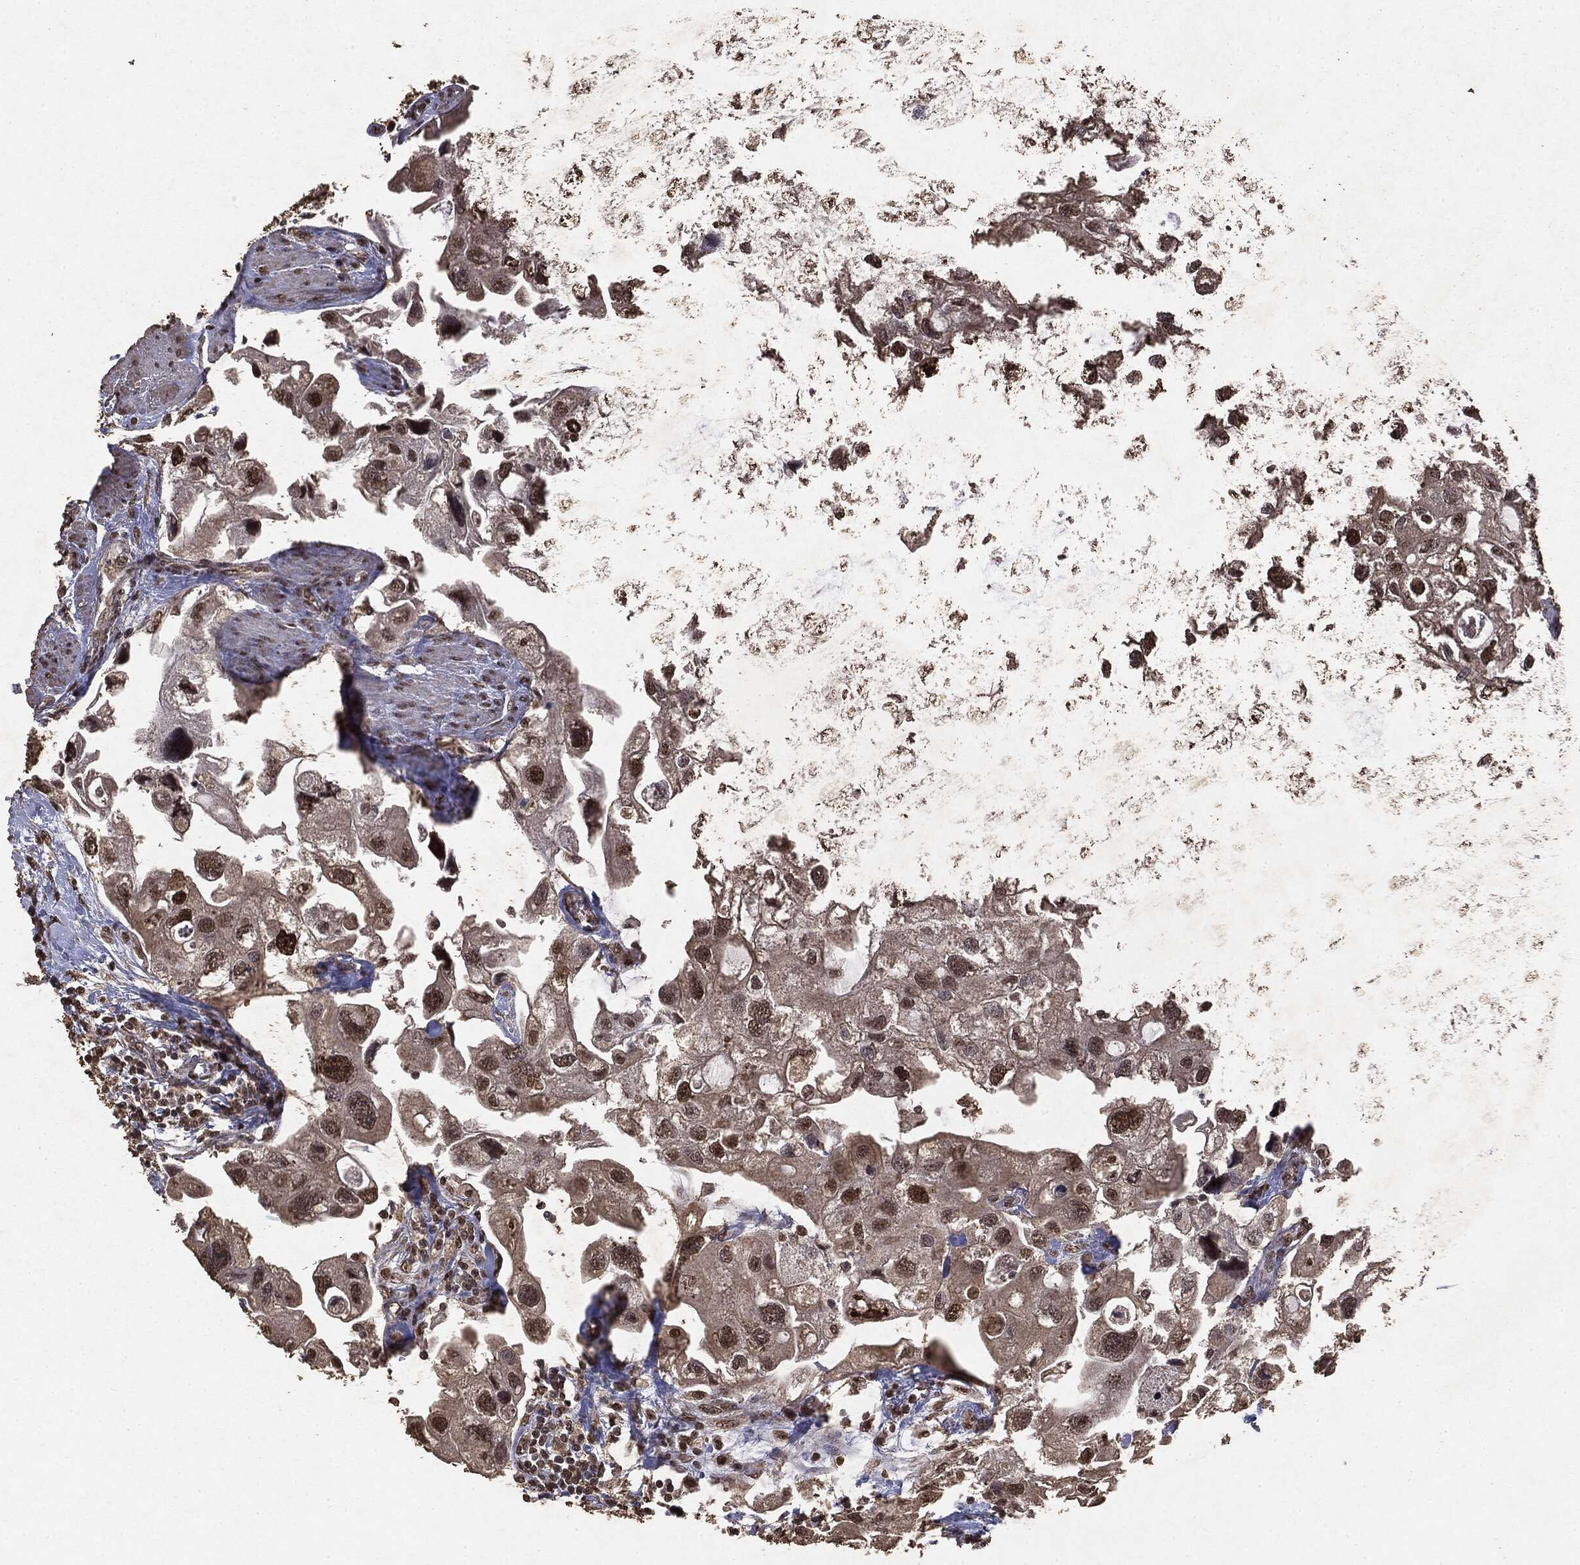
{"staining": {"intensity": "strong", "quantity": "<25%", "location": "nuclear"}, "tissue": "urothelial cancer", "cell_type": "Tumor cells", "image_type": "cancer", "snomed": [{"axis": "morphology", "description": "Urothelial carcinoma, High grade"}, {"axis": "topography", "description": "Urinary bladder"}], "caption": "The micrograph demonstrates staining of urothelial cancer, revealing strong nuclear protein staining (brown color) within tumor cells.", "gene": "RAD18", "patient": {"sex": "male", "age": 59}}